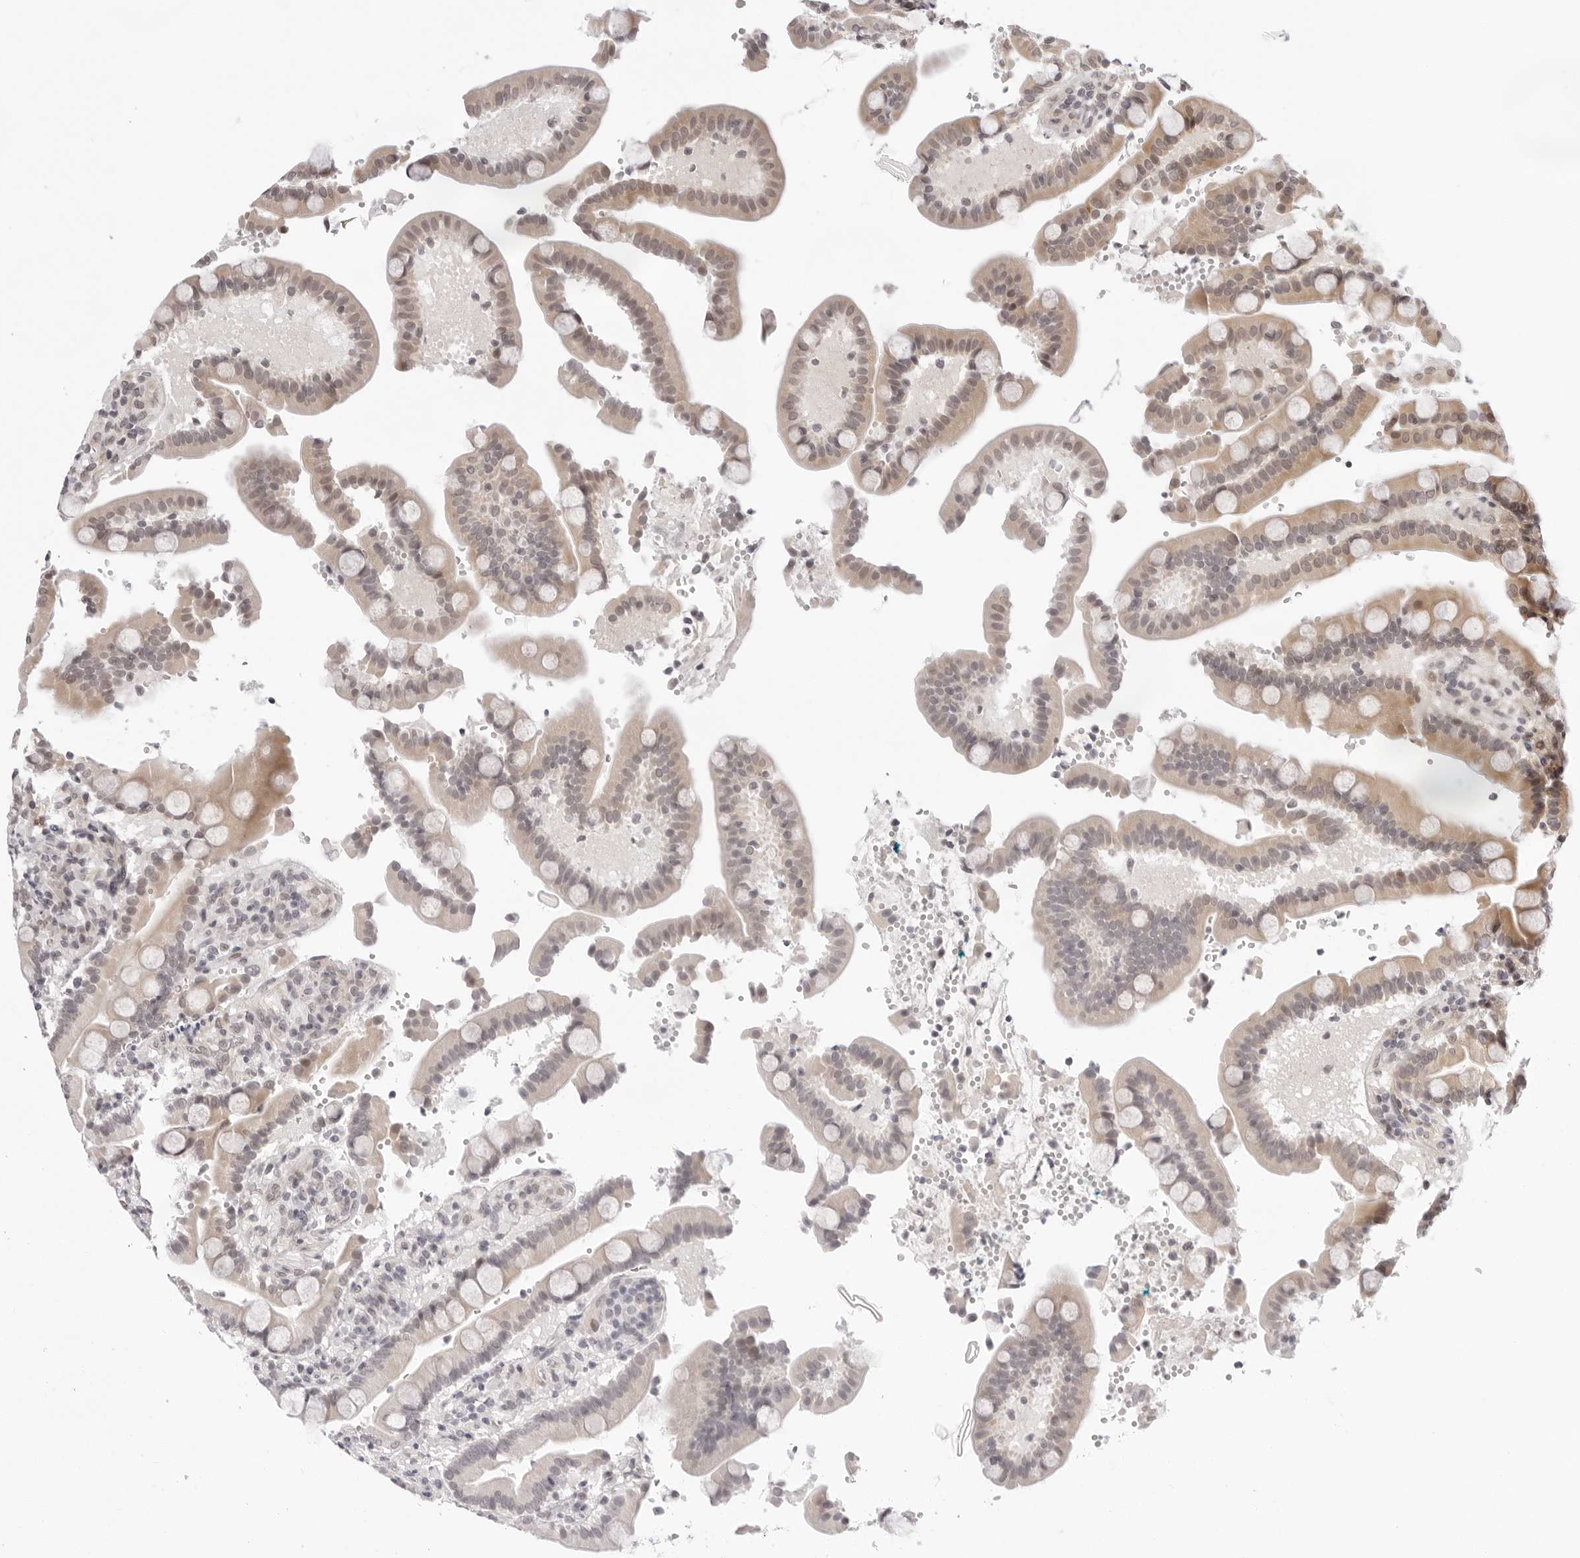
{"staining": {"intensity": "weak", "quantity": "25%-75%", "location": "cytoplasmic/membranous,nuclear"}, "tissue": "duodenum", "cell_type": "Glandular cells", "image_type": "normal", "snomed": [{"axis": "morphology", "description": "Normal tissue, NOS"}, {"axis": "topography", "description": "Small intestine, NOS"}], "caption": "This photomicrograph shows immunohistochemistry (IHC) staining of normal human duodenum, with low weak cytoplasmic/membranous,nuclear staining in about 25%-75% of glandular cells.", "gene": "ITGB3BP", "patient": {"sex": "female", "age": 71}}